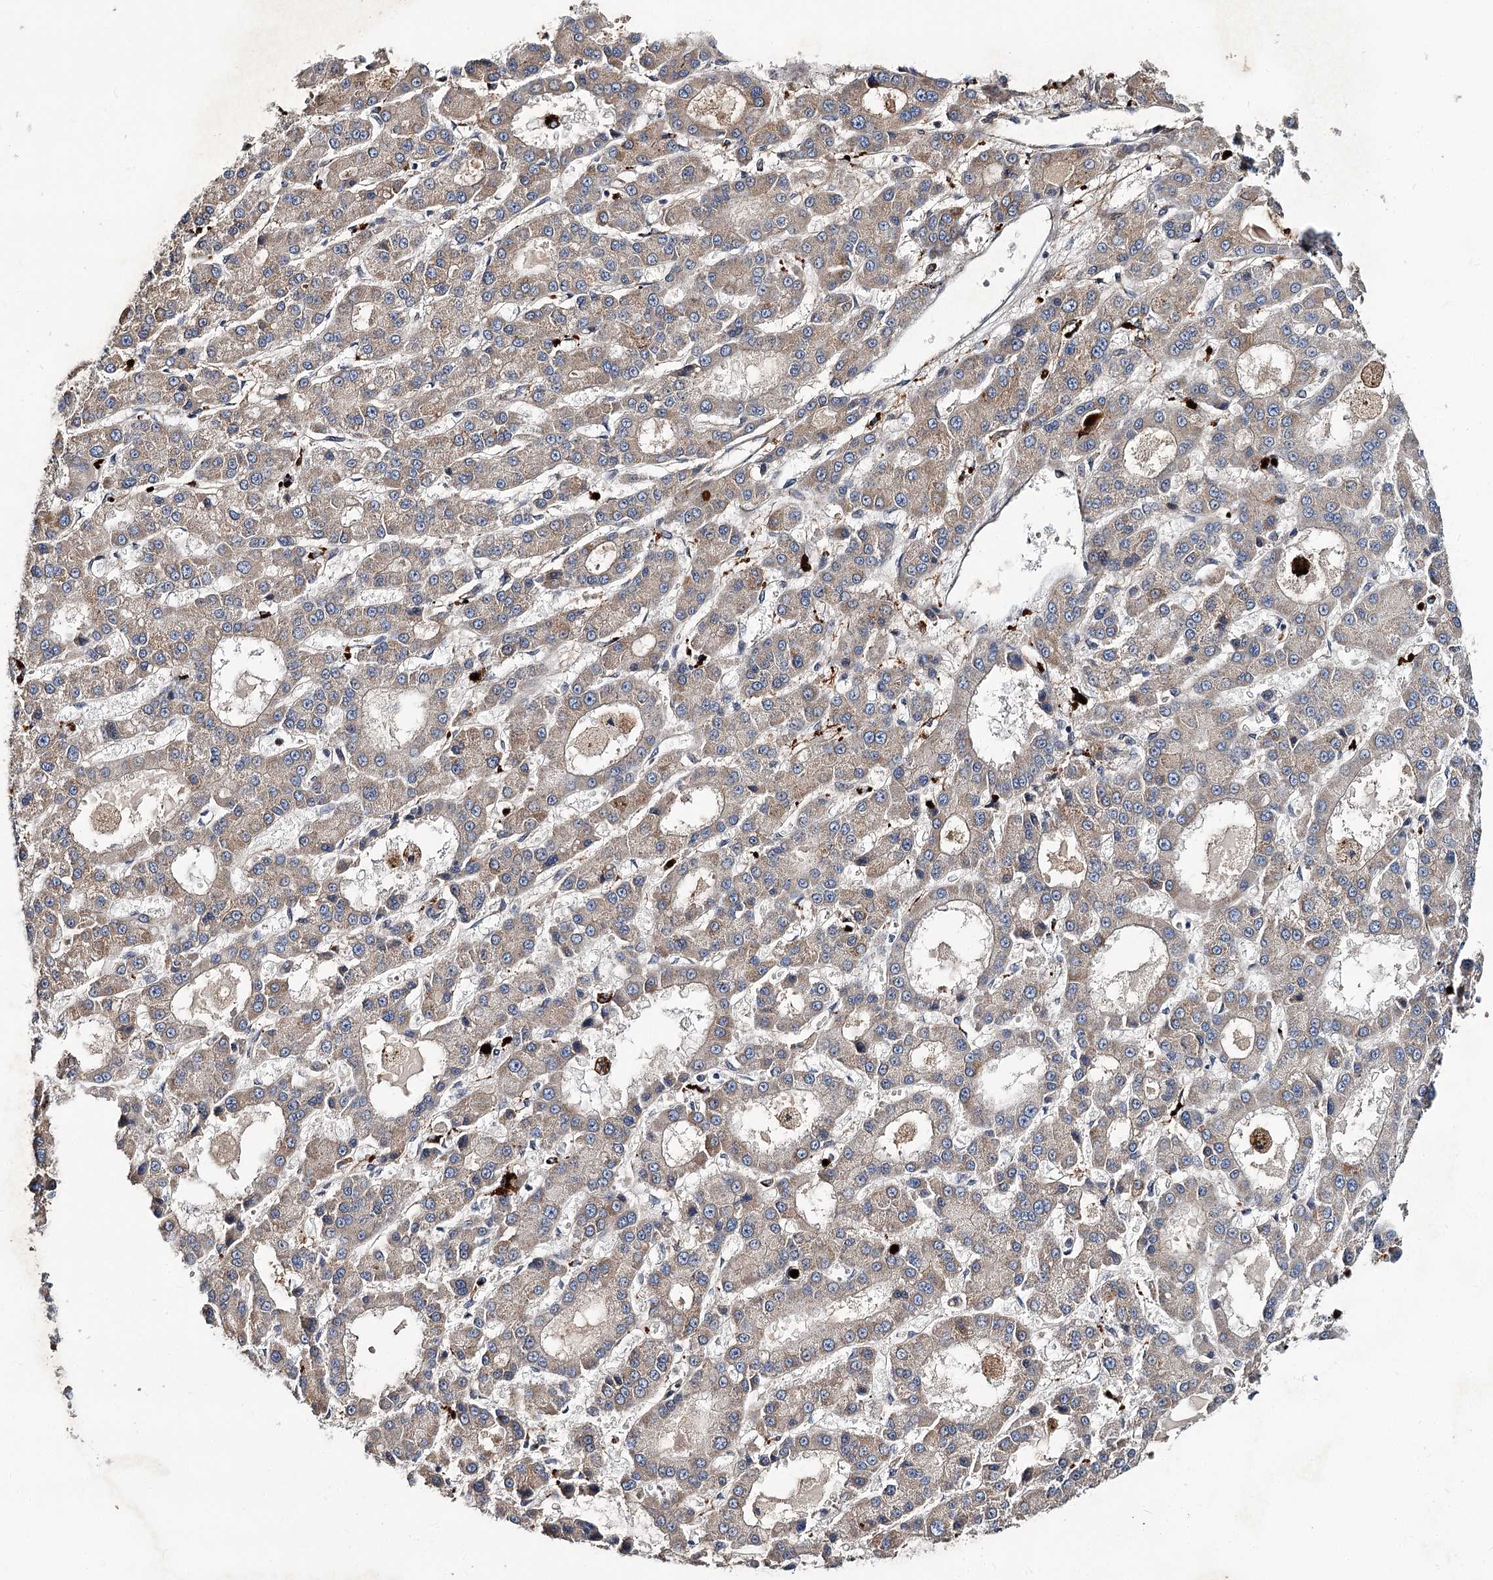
{"staining": {"intensity": "weak", "quantity": ">75%", "location": "cytoplasmic/membranous"}, "tissue": "liver cancer", "cell_type": "Tumor cells", "image_type": "cancer", "snomed": [{"axis": "morphology", "description": "Carcinoma, Hepatocellular, NOS"}, {"axis": "topography", "description": "Liver"}], "caption": "Protein staining of hepatocellular carcinoma (liver) tissue reveals weak cytoplasmic/membranous staining in about >75% of tumor cells.", "gene": "MINDY3", "patient": {"sex": "male", "age": 70}}